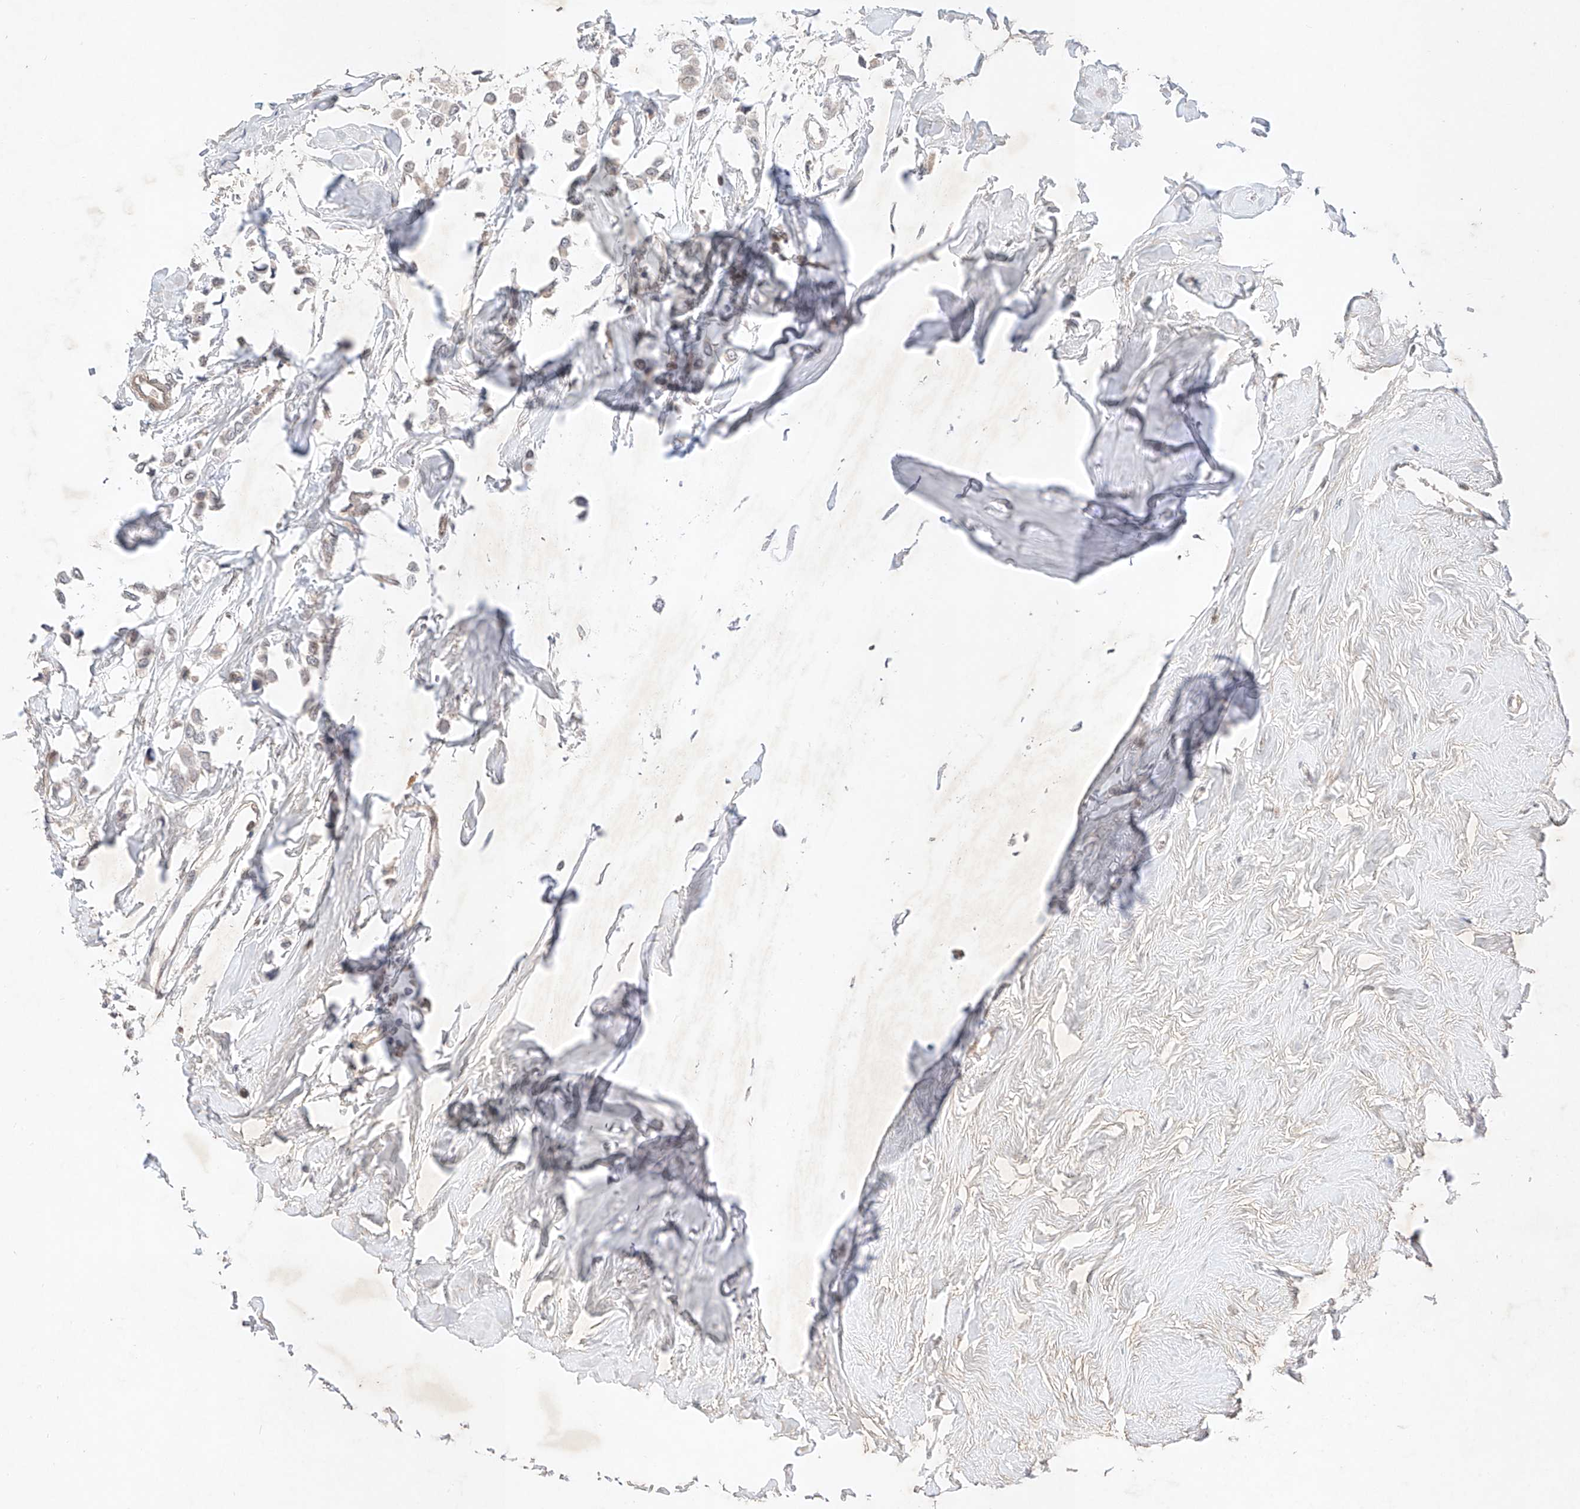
{"staining": {"intensity": "negative", "quantity": "none", "location": "none"}, "tissue": "breast cancer", "cell_type": "Tumor cells", "image_type": "cancer", "snomed": [{"axis": "morphology", "description": "Lobular carcinoma"}, {"axis": "topography", "description": "Breast"}], "caption": "The image shows no staining of tumor cells in breast cancer (lobular carcinoma). Brightfield microscopy of IHC stained with DAB (brown) and hematoxylin (blue), captured at high magnification.", "gene": "ZNF124", "patient": {"sex": "female", "age": 51}}